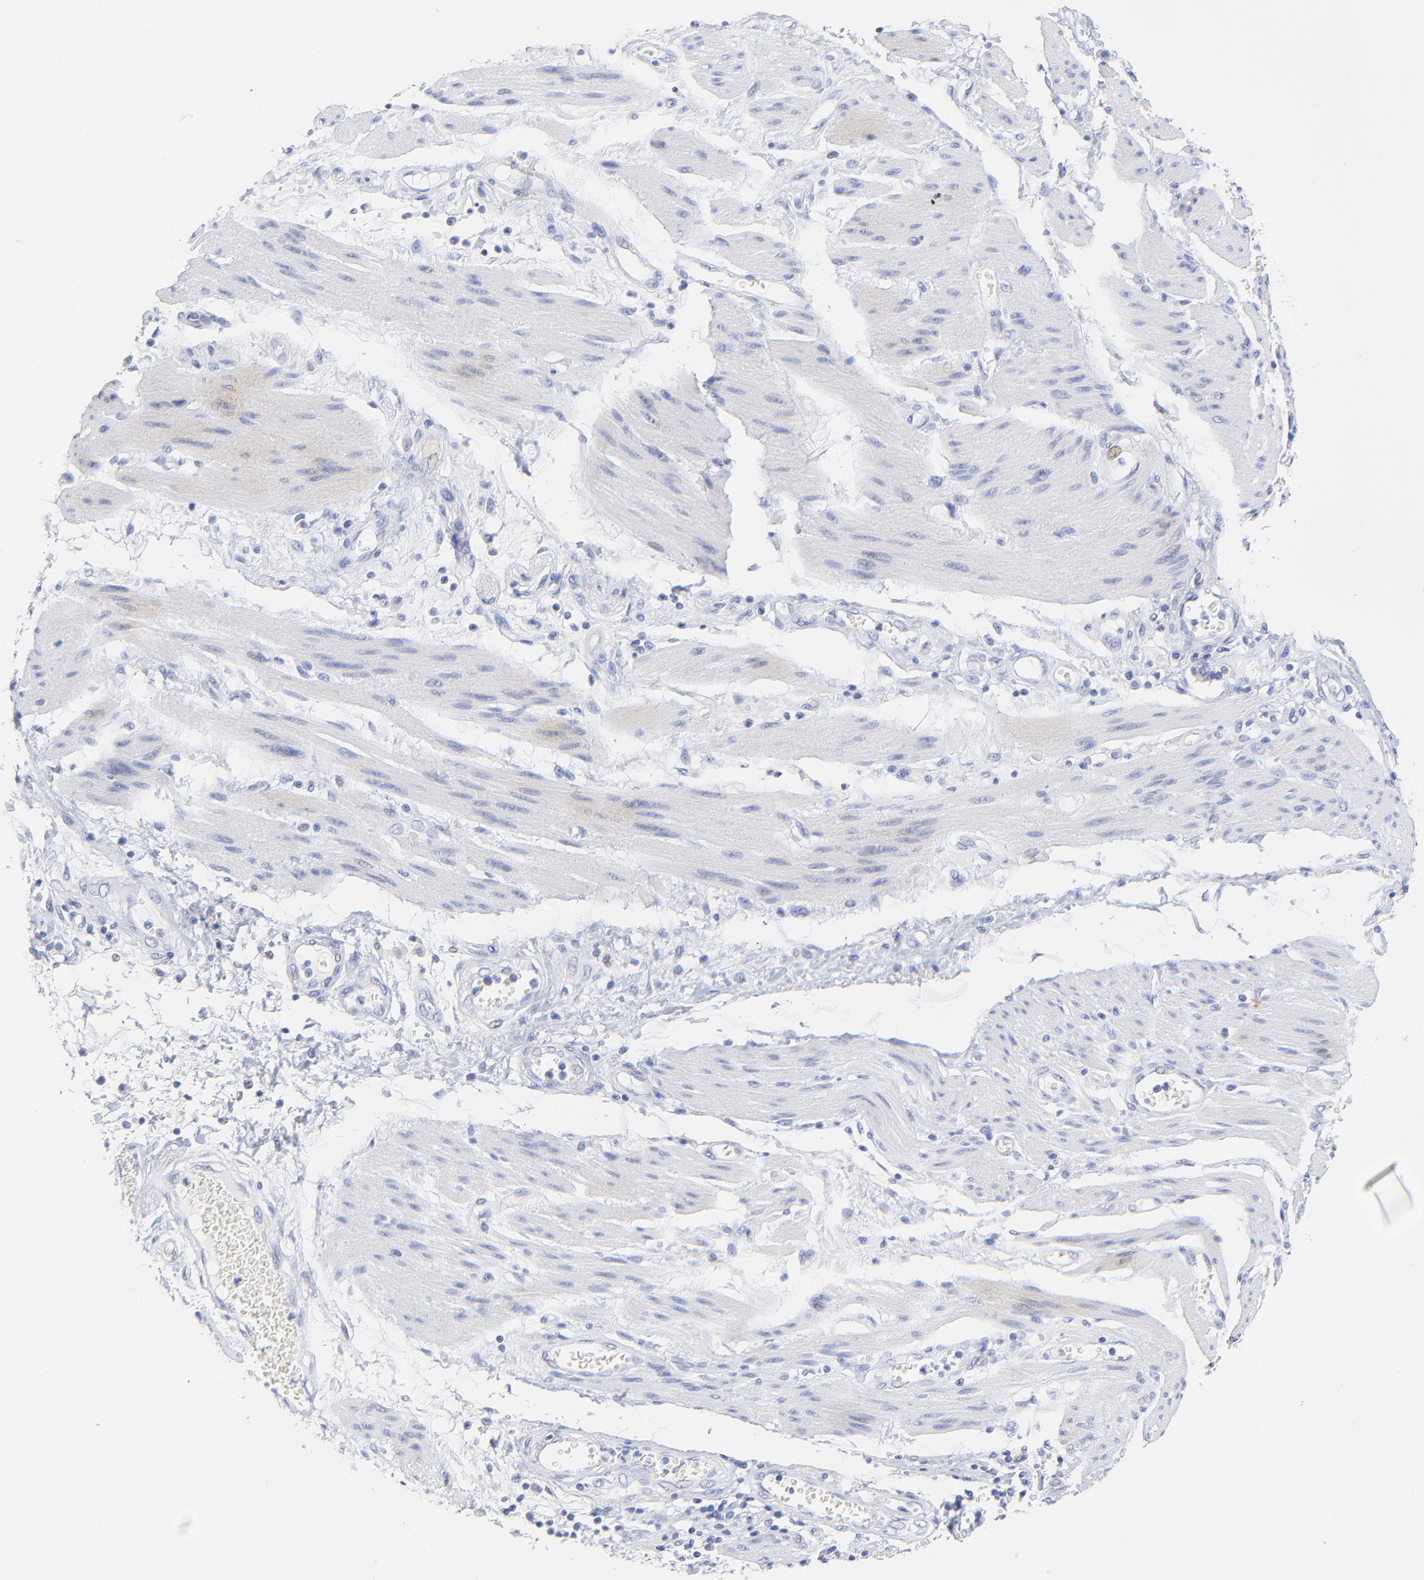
{"staining": {"intensity": "negative", "quantity": "none", "location": "none"}, "tissue": "stomach cancer", "cell_type": "Tumor cells", "image_type": "cancer", "snomed": [{"axis": "morphology", "description": "Adenocarcinoma, NOS"}, {"axis": "topography", "description": "Pancreas"}, {"axis": "topography", "description": "Stomach, upper"}], "caption": "A high-resolution photomicrograph shows immunohistochemistry staining of stomach adenocarcinoma, which exhibits no significant expression in tumor cells.", "gene": "SULT4A1", "patient": {"sex": "male", "age": 77}}